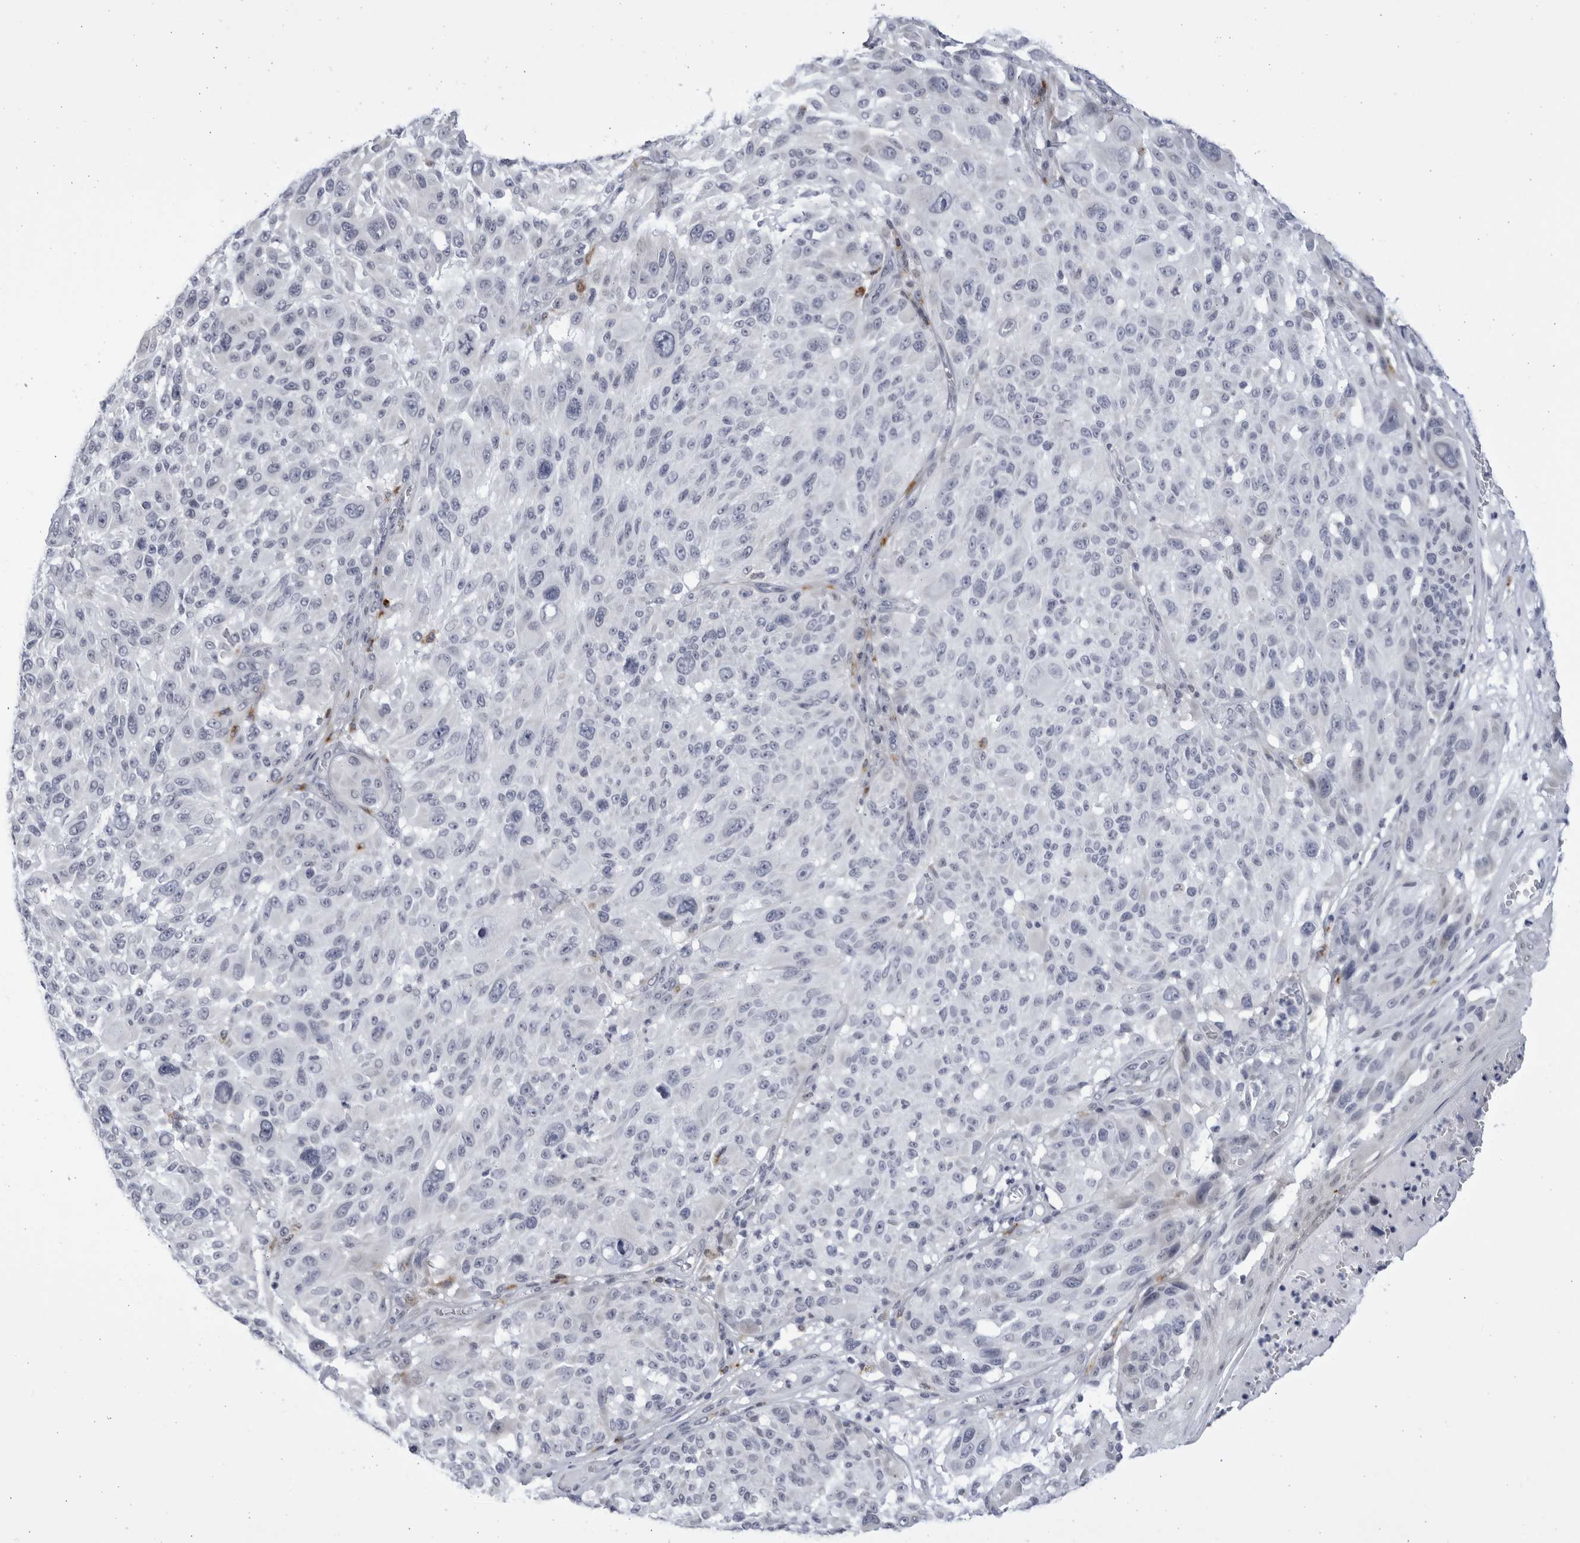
{"staining": {"intensity": "negative", "quantity": "none", "location": "none"}, "tissue": "melanoma", "cell_type": "Tumor cells", "image_type": "cancer", "snomed": [{"axis": "morphology", "description": "Malignant melanoma, NOS"}, {"axis": "topography", "description": "Skin"}], "caption": "Immunohistochemistry (IHC) photomicrograph of human malignant melanoma stained for a protein (brown), which demonstrates no expression in tumor cells. (DAB (3,3'-diaminobenzidine) immunohistochemistry with hematoxylin counter stain).", "gene": "CCDC181", "patient": {"sex": "male", "age": 83}}